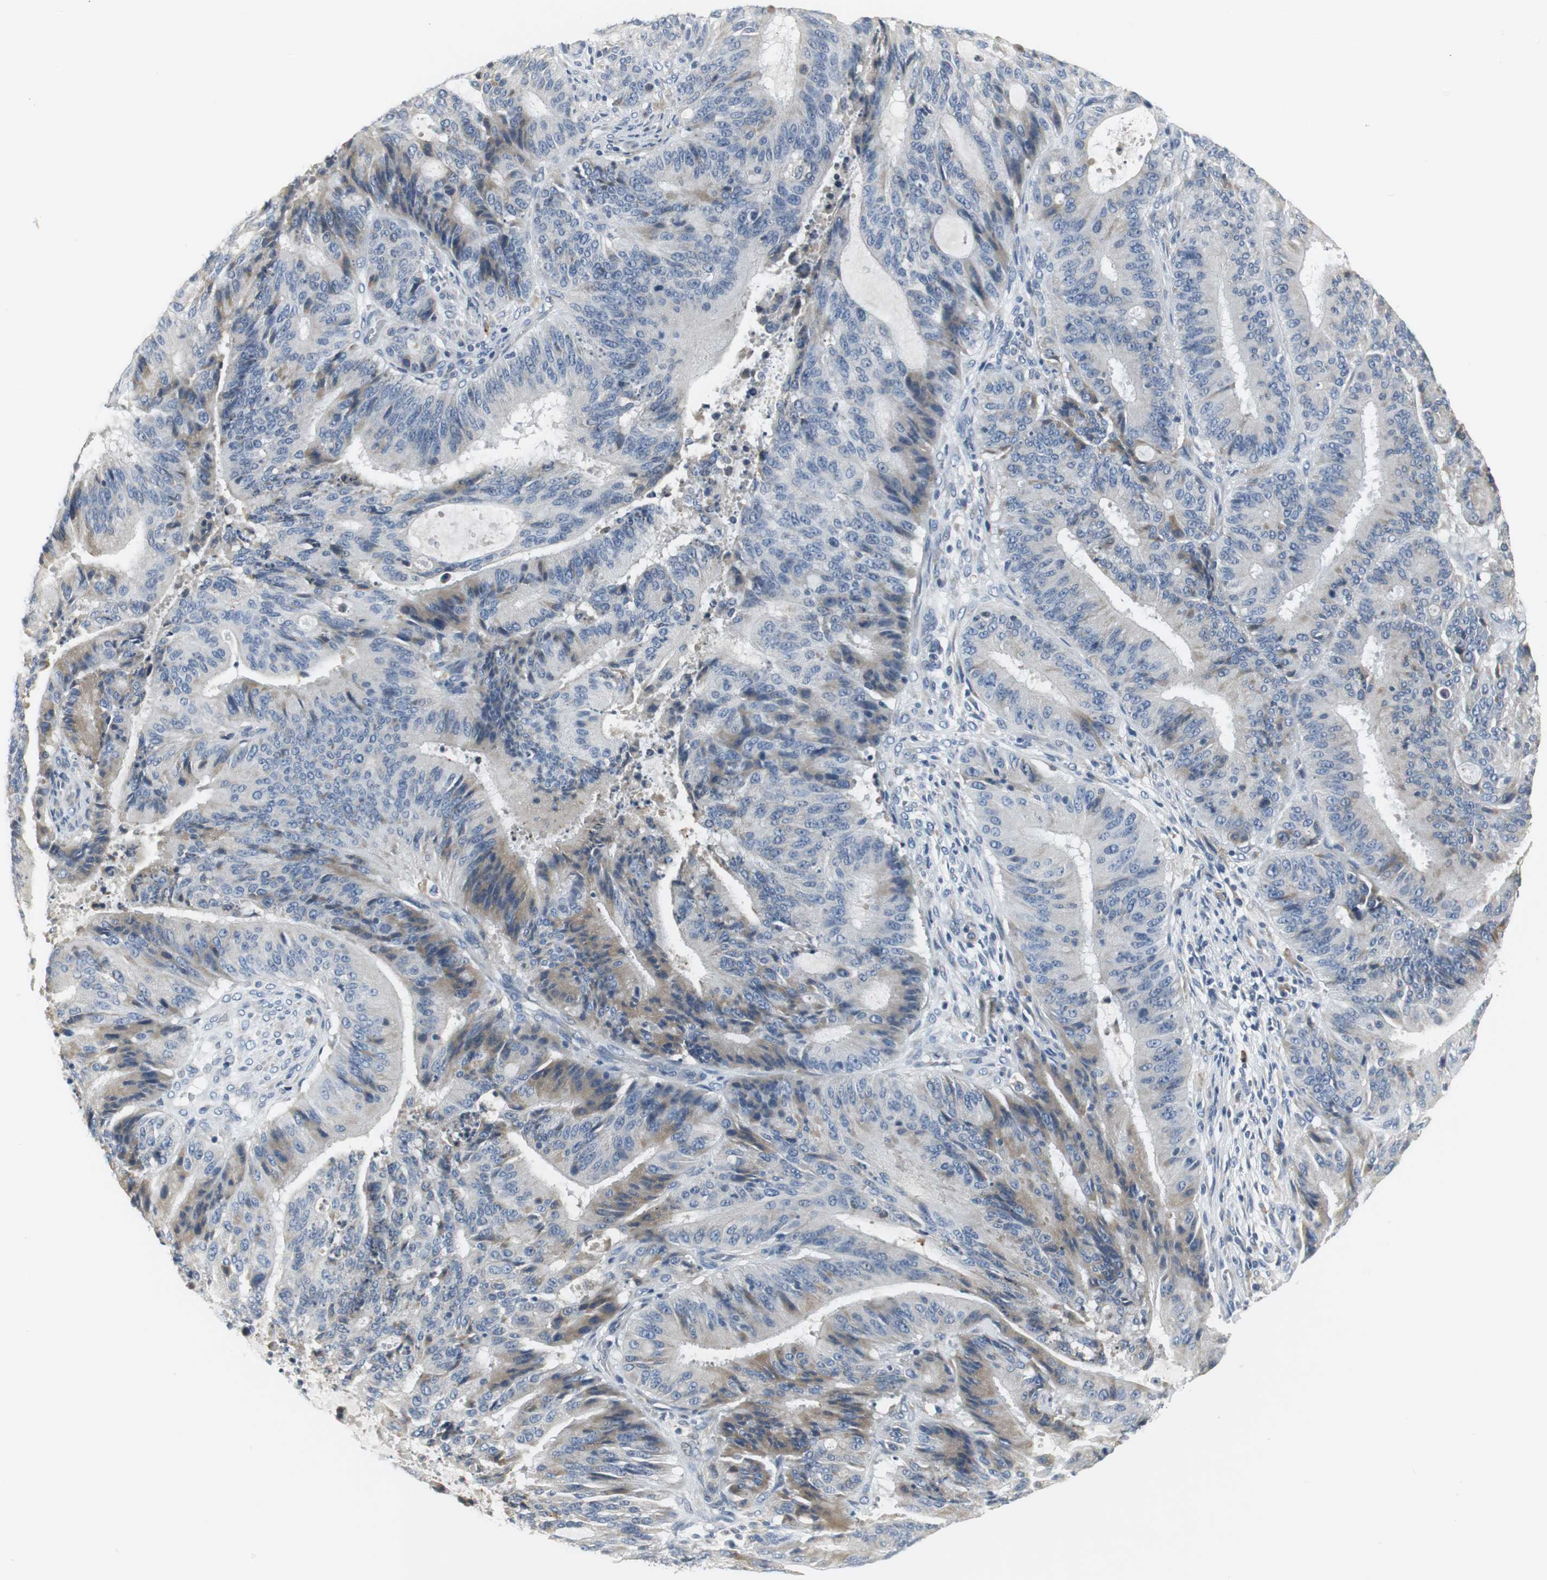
{"staining": {"intensity": "moderate", "quantity": "25%-75%", "location": "cytoplasmic/membranous"}, "tissue": "liver cancer", "cell_type": "Tumor cells", "image_type": "cancer", "snomed": [{"axis": "morphology", "description": "Cholangiocarcinoma"}, {"axis": "topography", "description": "Liver"}], "caption": "Human liver cholangiocarcinoma stained with a protein marker reveals moderate staining in tumor cells.", "gene": "SLC2A5", "patient": {"sex": "female", "age": 73}}